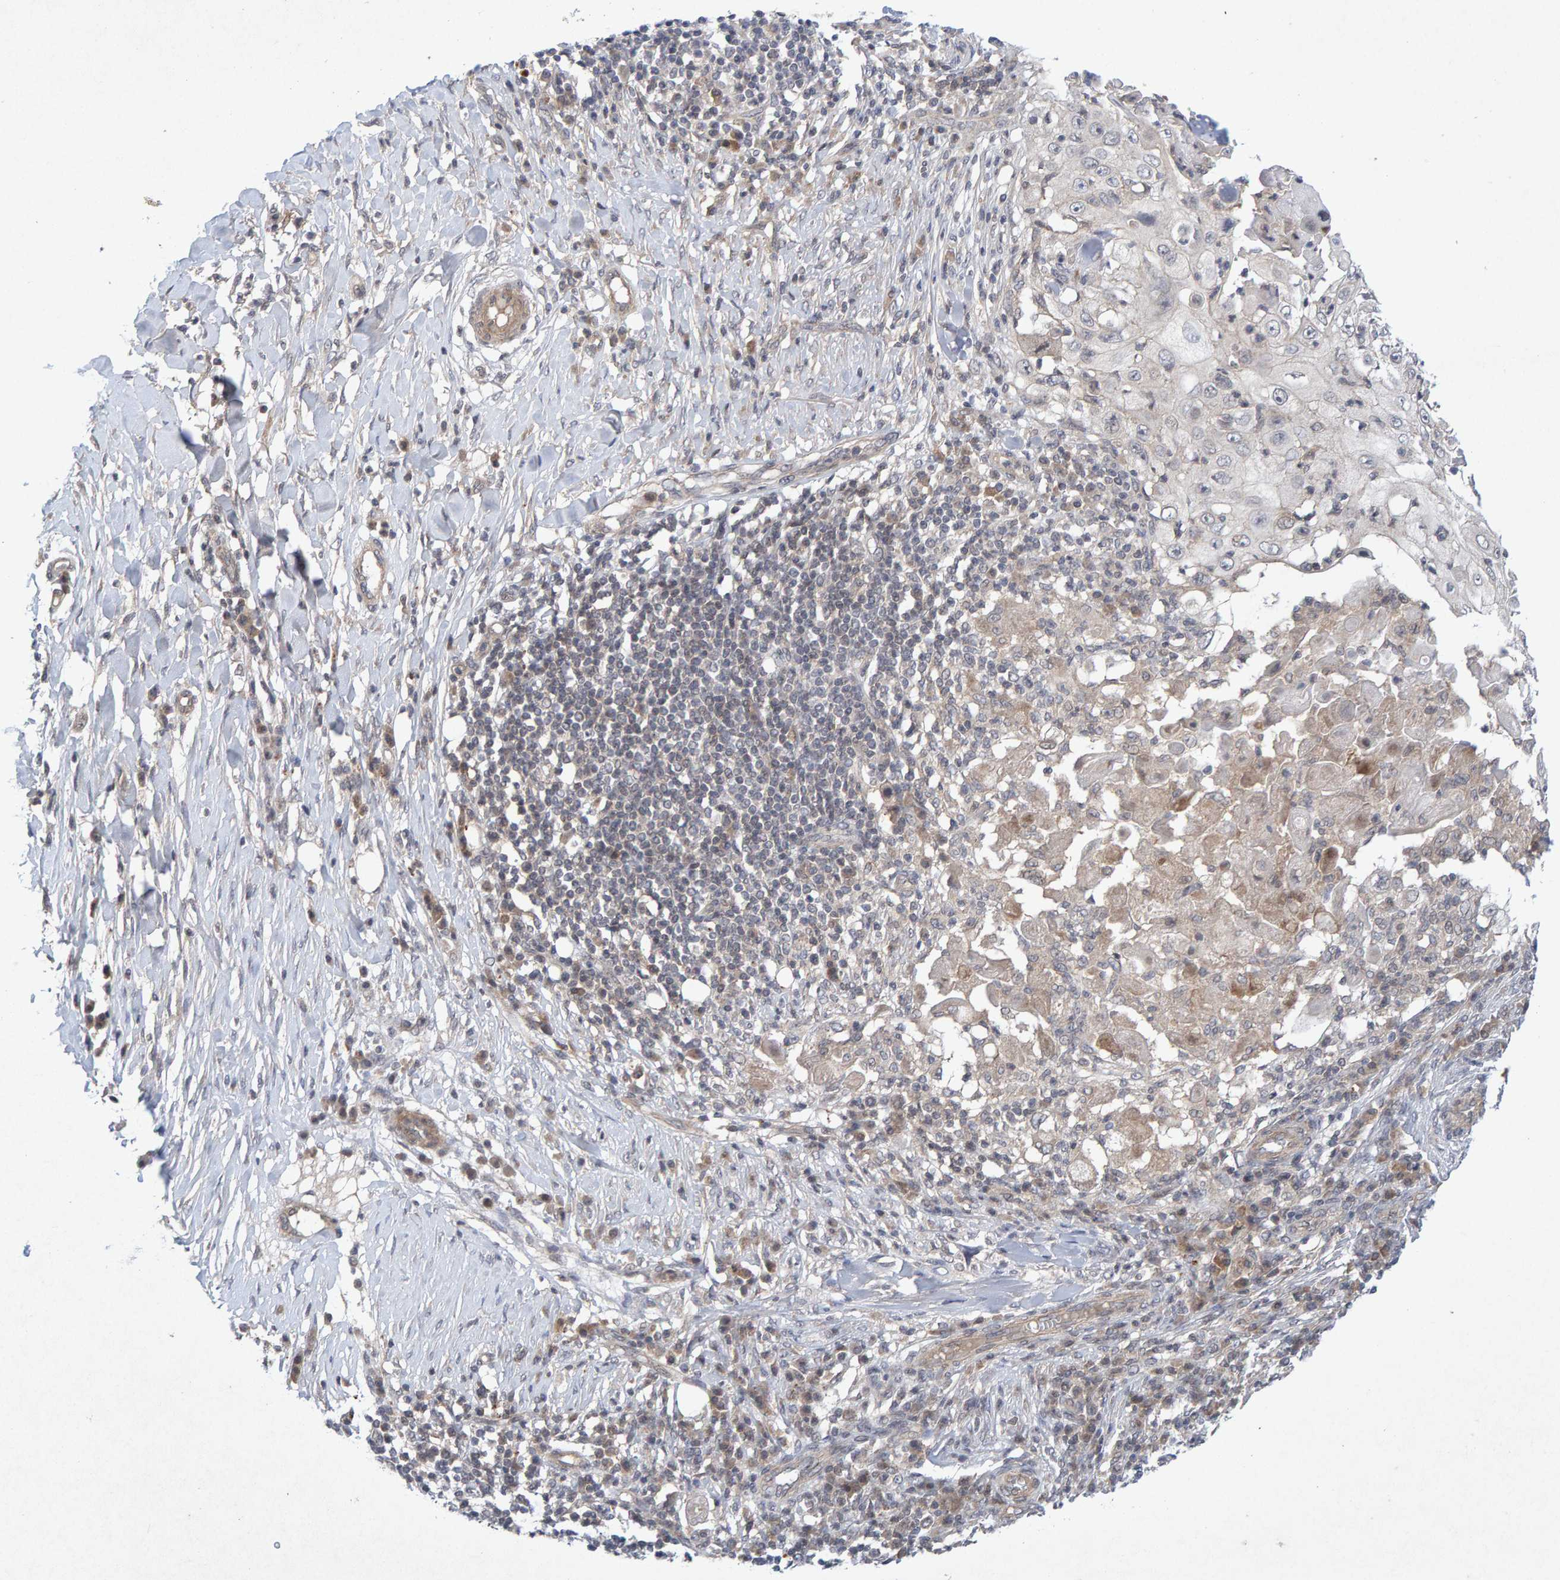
{"staining": {"intensity": "negative", "quantity": "none", "location": "none"}, "tissue": "skin cancer", "cell_type": "Tumor cells", "image_type": "cancer", "snomed": [{"axis": "morphology", "description": "Squamous cell carcinoma, NOS"}, {"axis": "topography", "description": "Skin"}], "caption": "The histopathology image demonstrates no significant expression in tumor cells of squamous cell carcinoma (skin). Brightfield microscopy of IHC stained with DAB (brown) and hematoxylin (blue), captured at high magnification.", "gene": "CDH2", "patient": {"sex": "male", "age": 86}}